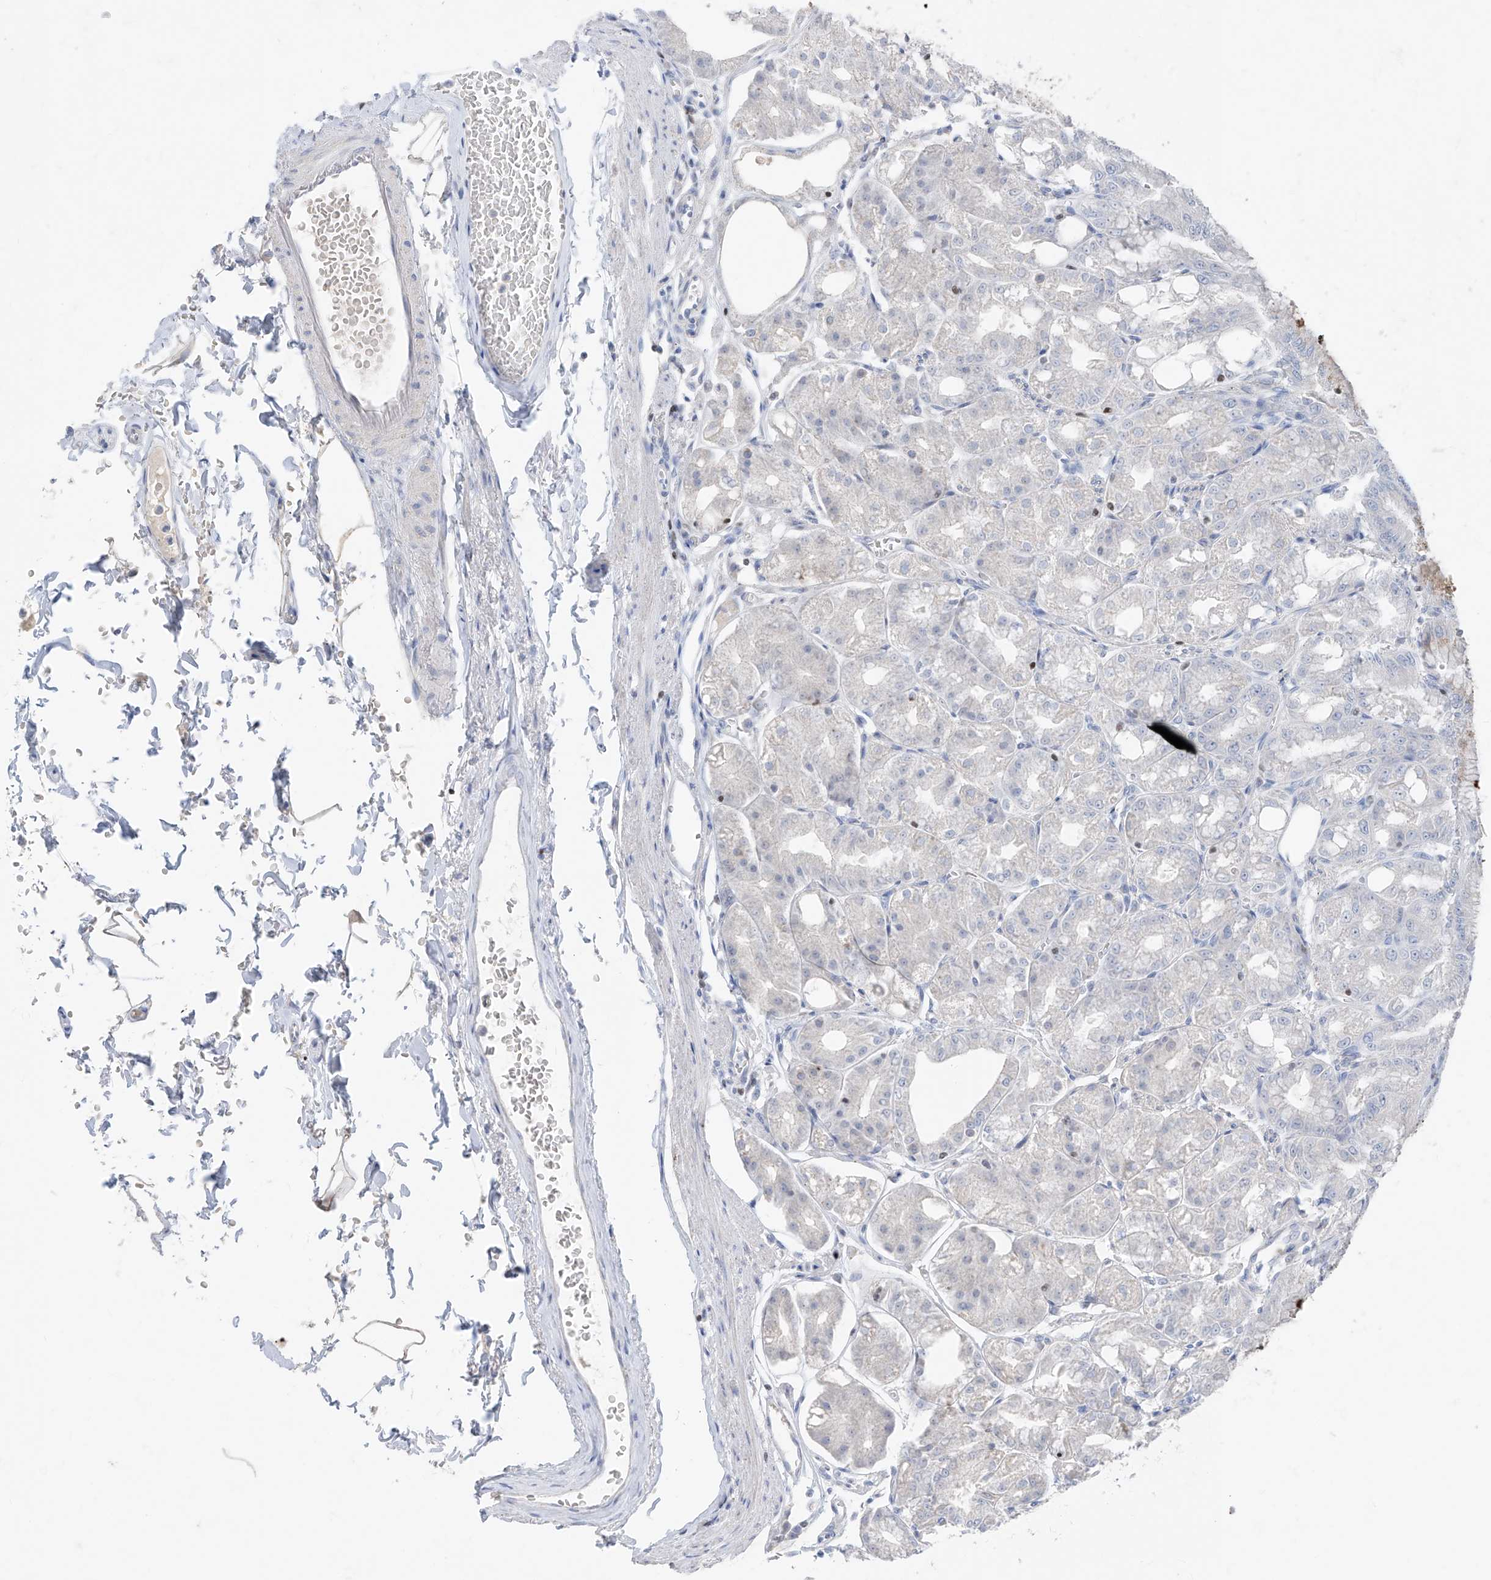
{"staining": {"intensity": "moderate", "quantity": "<25%", "location": "cytoplasmic/membranous"}, "tissue": "stomach", "cell_type": "Glandular cells", "image_type": "normal", "snomed": [{"axis": "morphology", "description": "Normal tissue, NOS"}, {"axis": "topography", "description": "Stomach, lower"}], "caption": "The micrograph displays staining of benign stomach, revealing moderate cytoplasmic/membranous protein expression (brown color) within glandular cells.", "gene": "TBX21", "patient": {"sex": "male", "age": 71}}